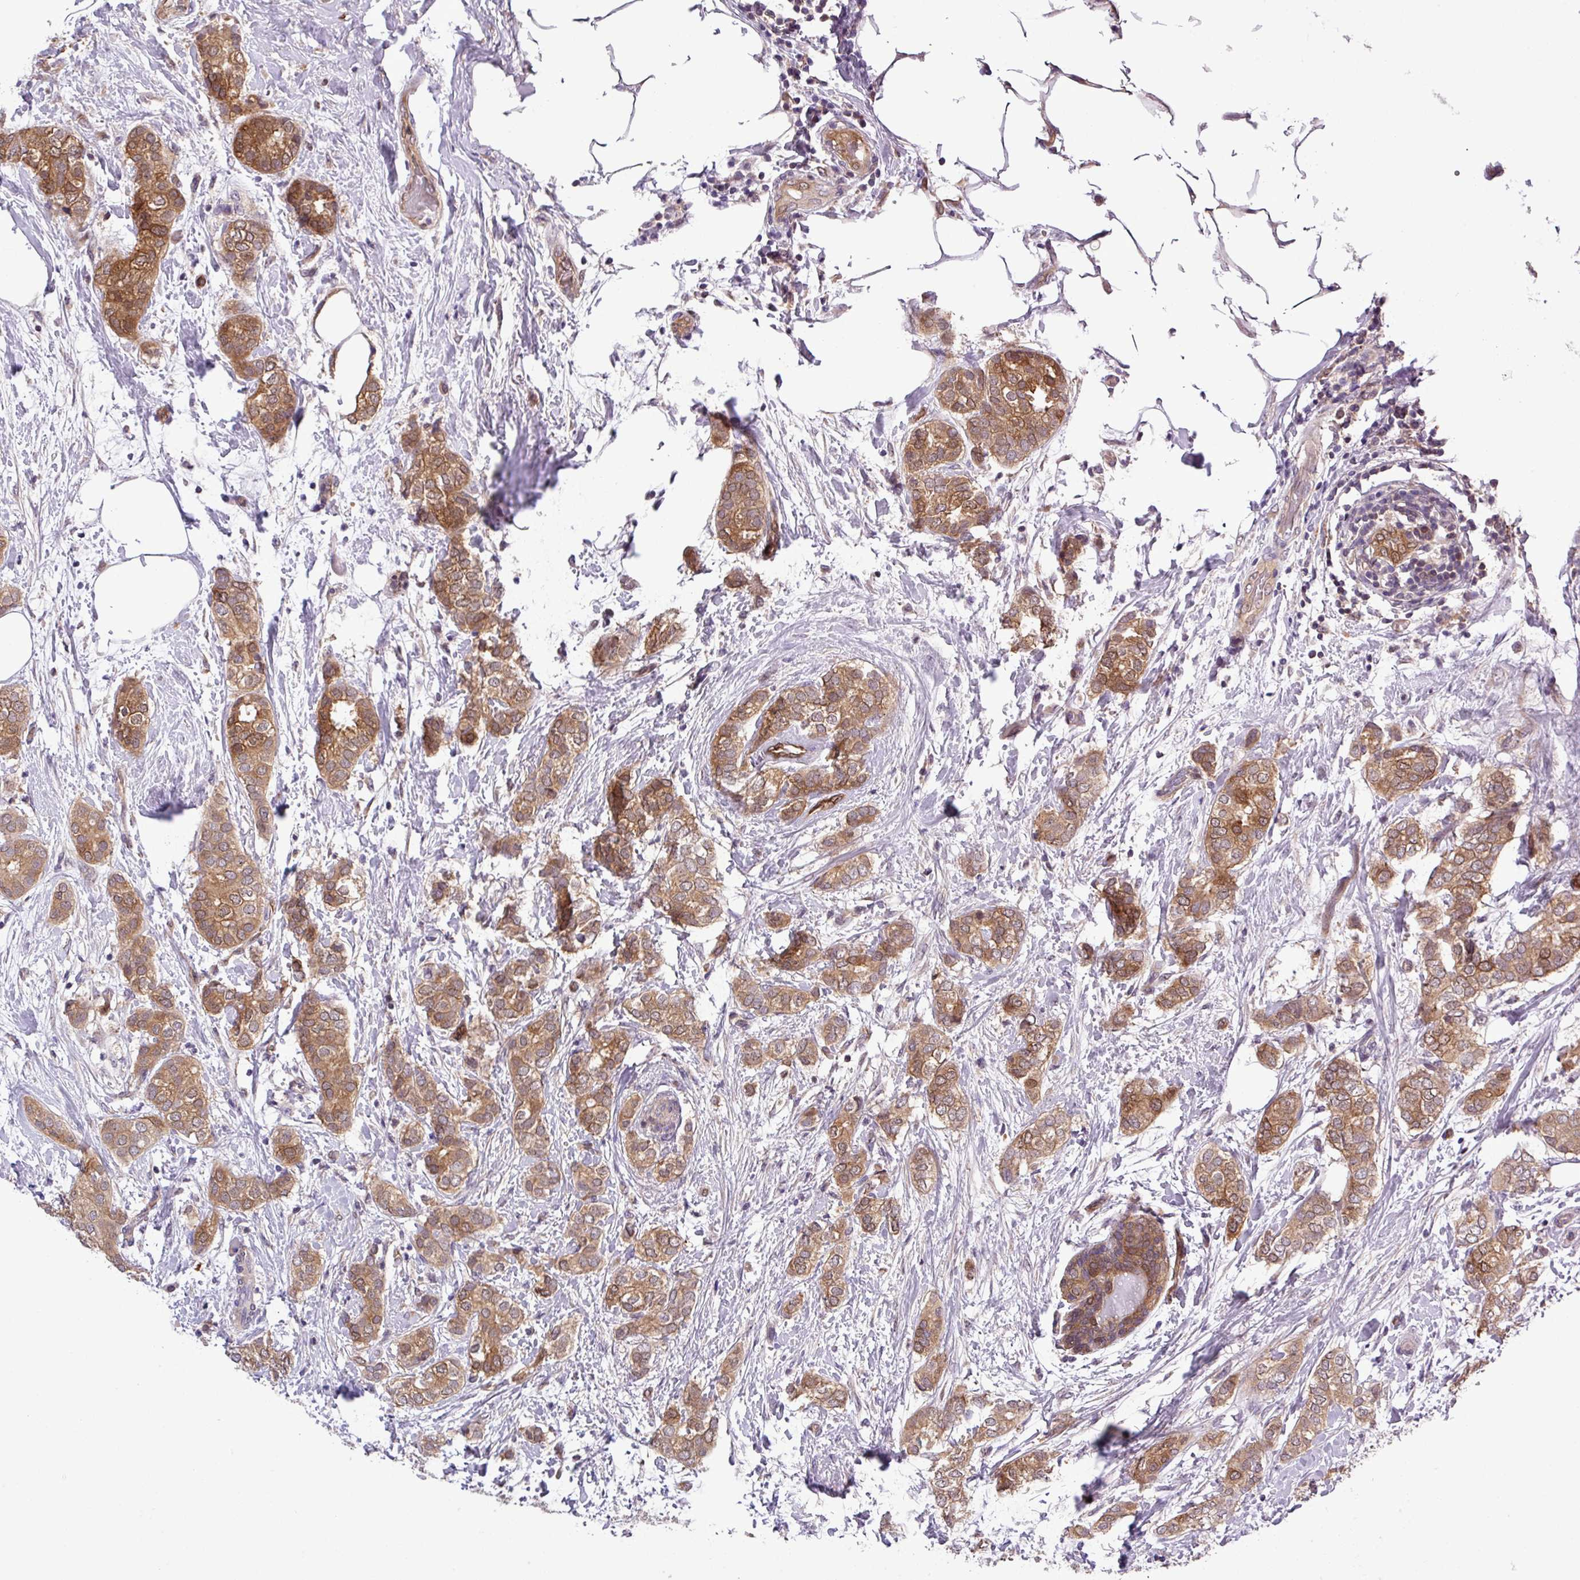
{"staining": {"intensity": "moderate", "quantity": ">75%", "location": "cytoplasmic/membranous"}, "tissue": "breast cancer", "cell_type": "Tumor cells", "image_type": "cancer", "snomed": [{"axis": "morphology", "description": "Duct carcinoma"}, {"axis": "topography", "description": "Breast"}], "caption": "A medium amount of moderate cytoplasmic/membranous staining is seen in about >75% of tumor cells in breast cancer (invasive ductal carcinoma) tissue.", "gene": "CARHSP1", "patient": {"sex": "female", "age": 73}}